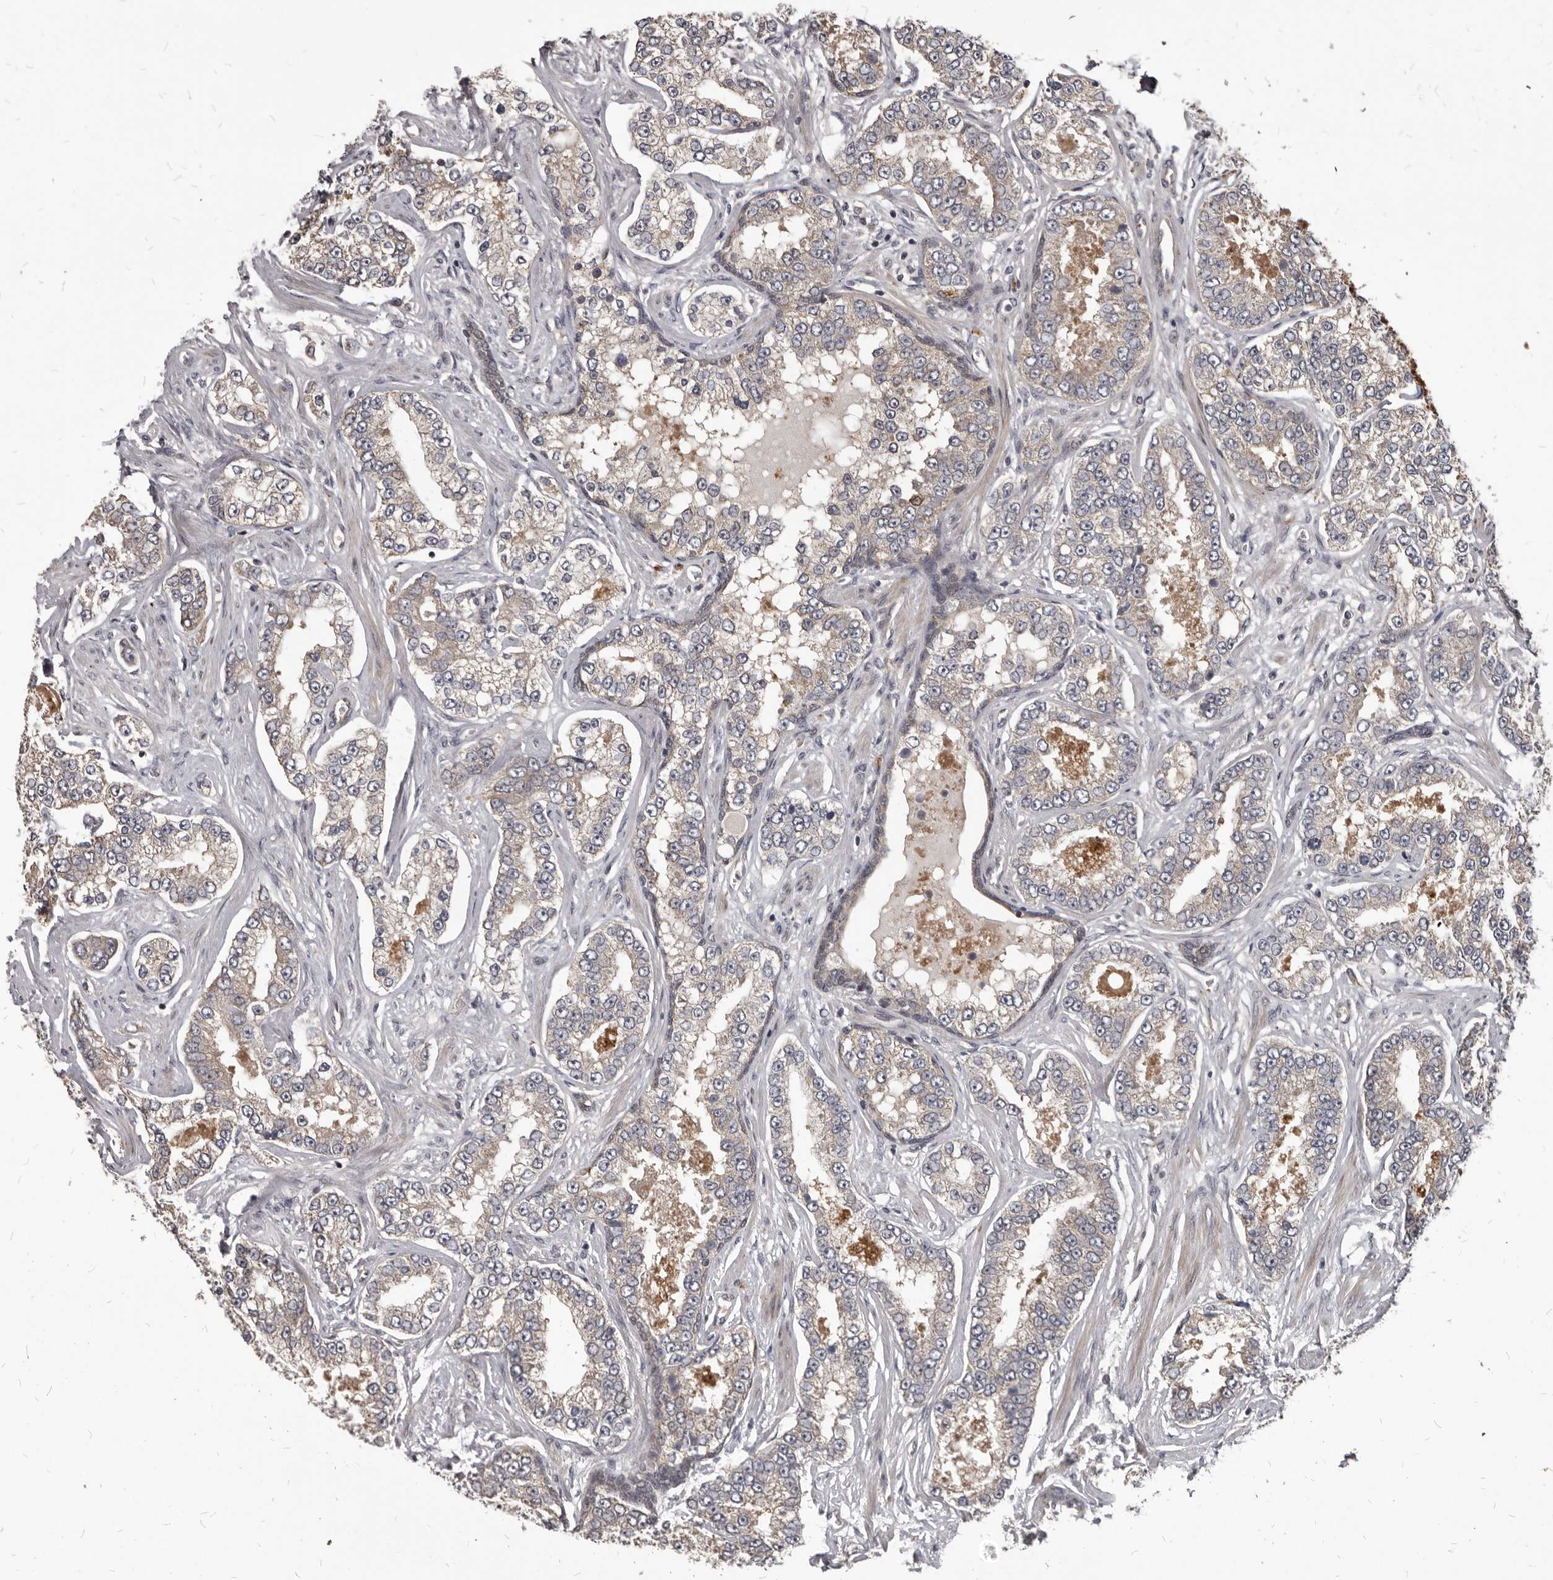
{"staining": {"intensity": "weak", "quantity": "25%-75%", "location": "cytoplasmic/membranous"}, "tissue": "prostate cancer", "cell_type": "Tumor cells", "image_type": "cancer", "snomed": [{"axis": "morphology", "description": "Normal tissue, NOS"}, {"axis": "morphology", "description": "Adenocarcinoma, High grade"}, {"axis": "topography", "description": "Prostate"}], "caption": "Weak cytoplasmic/membranous protein staining is seen in about 25%-75% of tumor cells in high-grade adenocarcinoma (prostate). (Brightfield microscopy of DAB IHC at high magnification).", "gene": "GABPB2", "patient": {"sex": "male", "age": 83}}